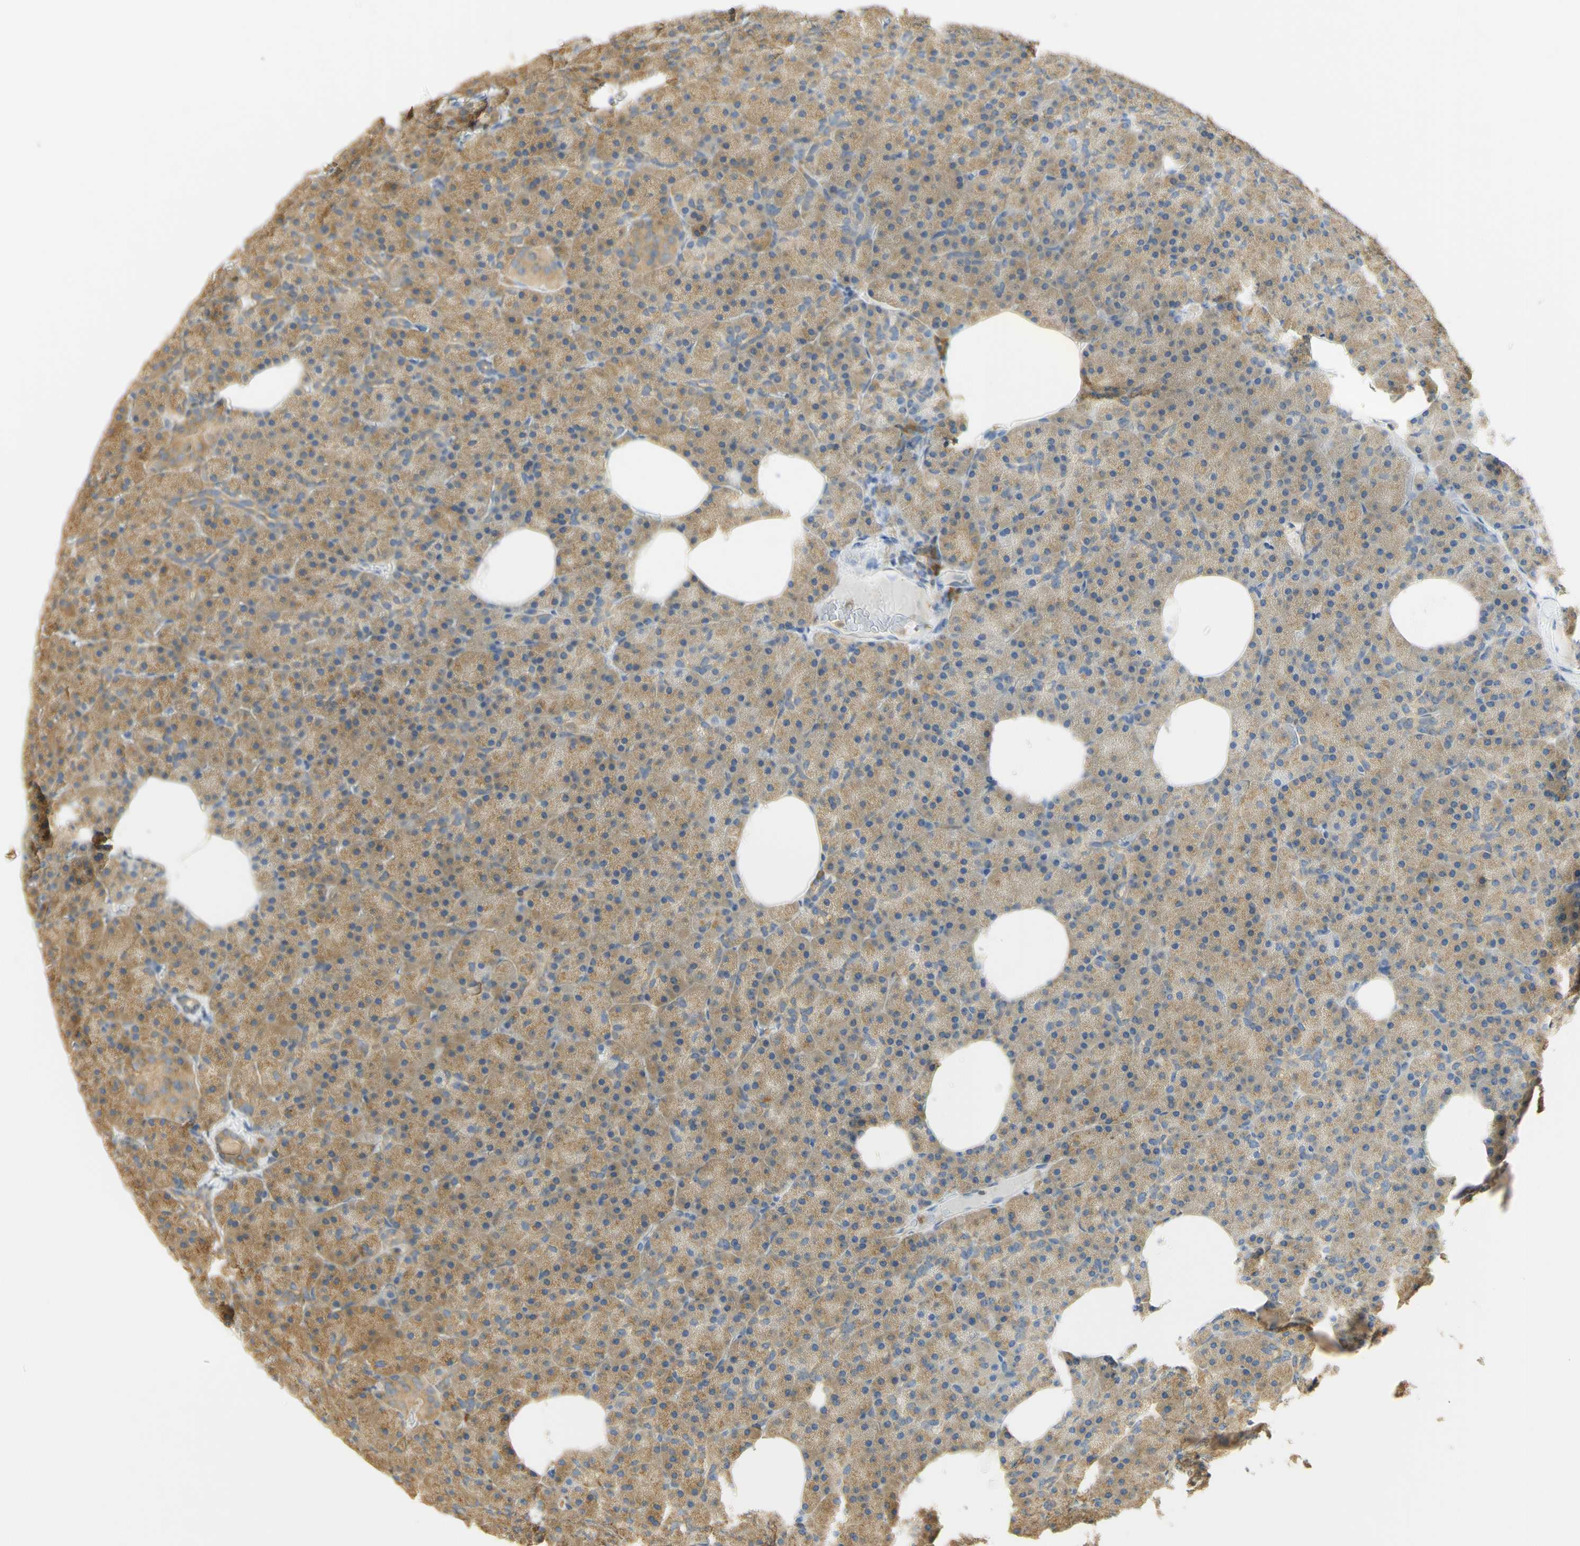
{"staining": {"intensity": "moderate", "quantity": ">75%", "location": "cytoplasmic/membranous"}, "tissue": "pancreas", "cell_type": "Exocrine glandular cells", "image_type": "normal", "snomed": [{"axis": "morphology", "description": "Normal tissue, NOS"}, {"axis": "topography", "description": "Pancreas"}], "caption": "This micrograph exhibits IHC staining of normal human pancreas, with medium moderate cytoplasmic/membranous positivity in approximately >75% of exocrine glandular cells.", "gene": "PAK1", "patient": {"sex": "female", "age": 35}}